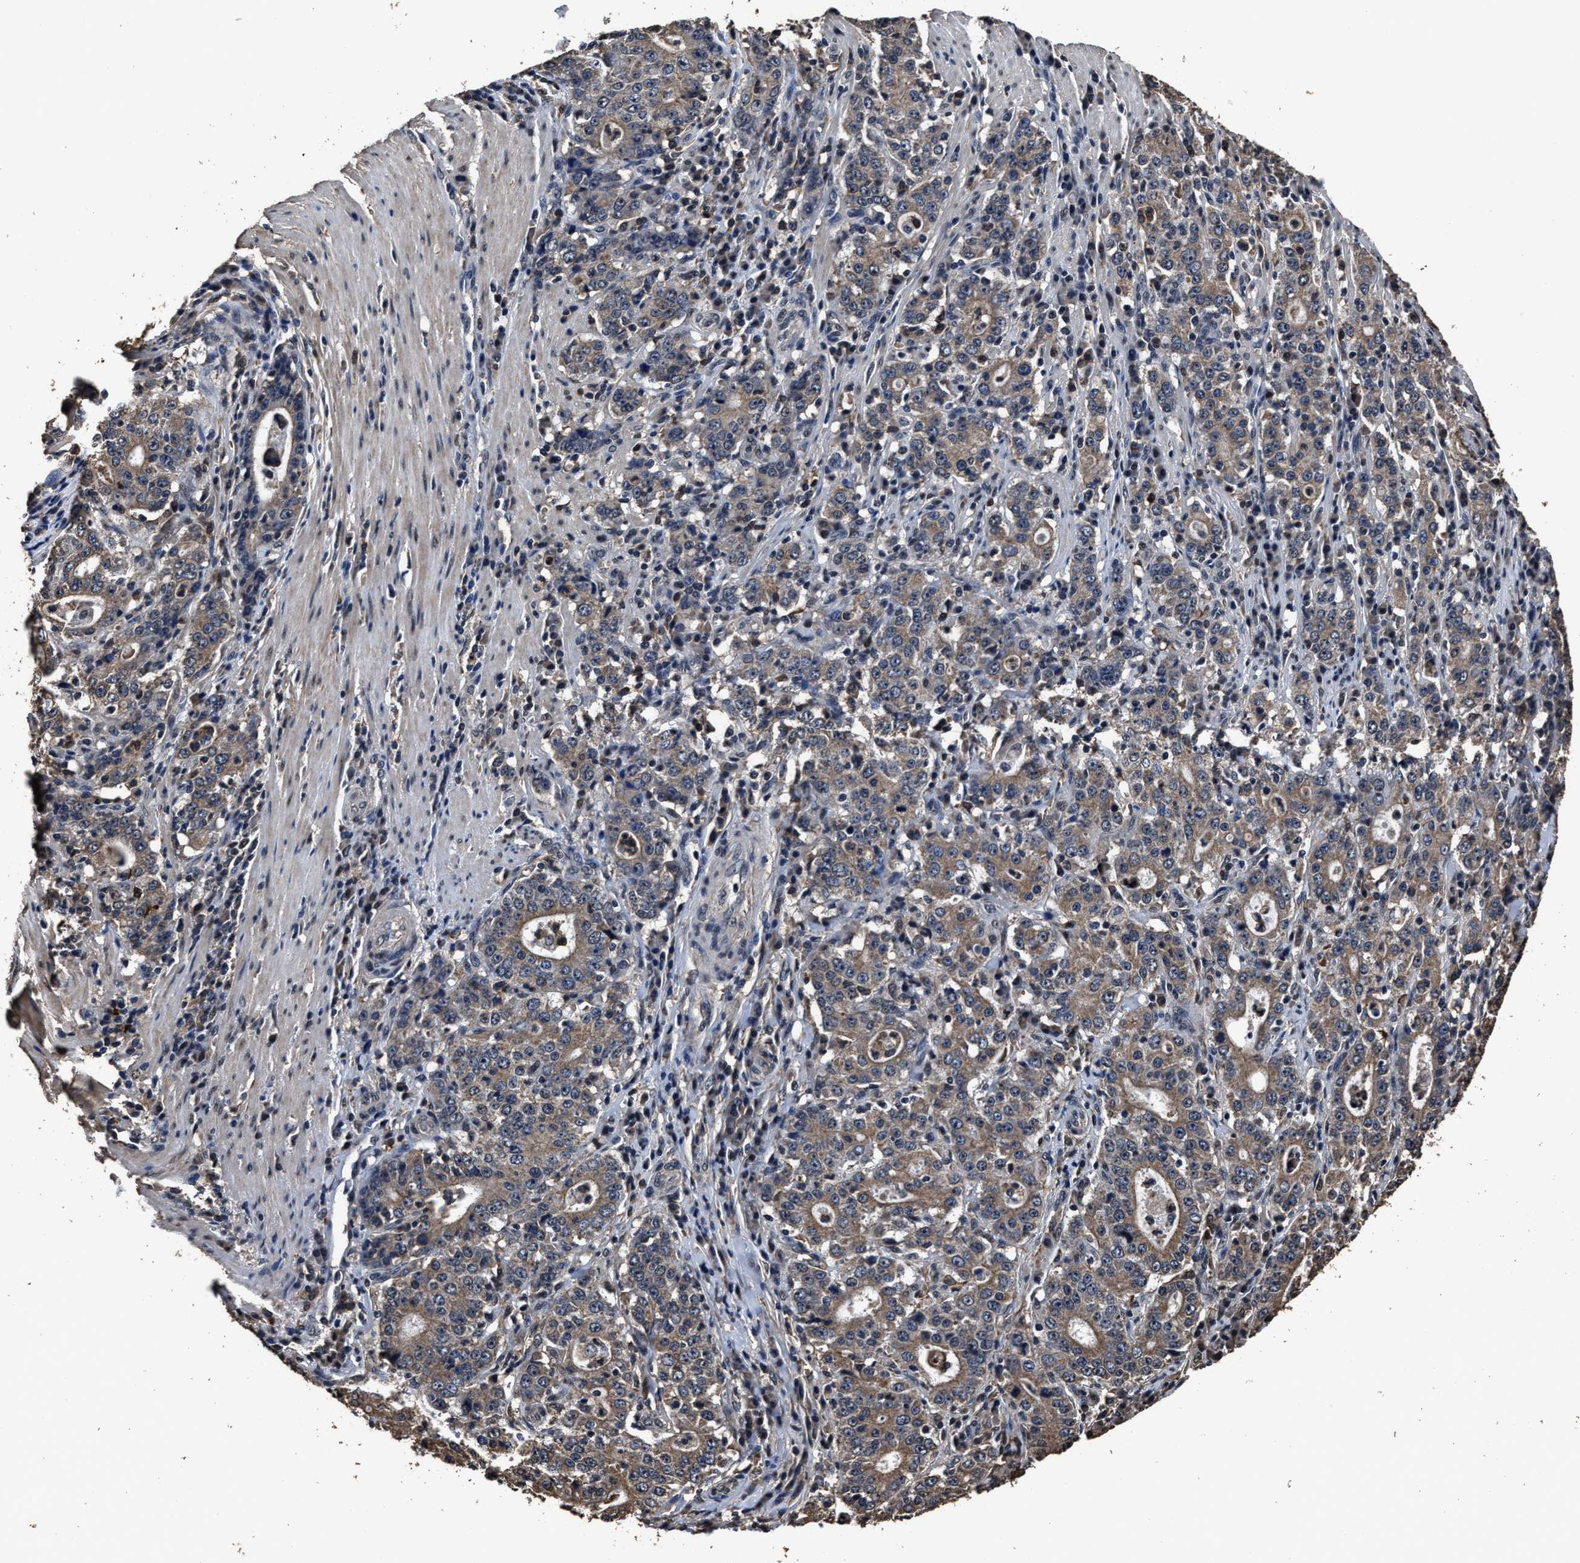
{"staining": {"intensity": "moderate", "quantity": "25%-75%", "location": "cytoplasmic/membranous"}, "tissue": "stomach cancer", "cell_type": "Tumor cells", "image_type": "cancer", "snomed": [{"axis": "morphology", "description": "Normal tissue, NOS"}, {"axis": "morphology", "description": "Adenocarcinoma, NOS"}, {"axis": "topography", "description": "Stomach, upper"}, {"axis": "topography", "description": "Stomach"}], "caption": "Tumor cells display moderate cytoplasmic/membranous positivity in approximately 25%-75% of cells in stomach adenocarcinoma.", "gene": "RSBN1L", "patient": {"sex": "male", "age": 59}}